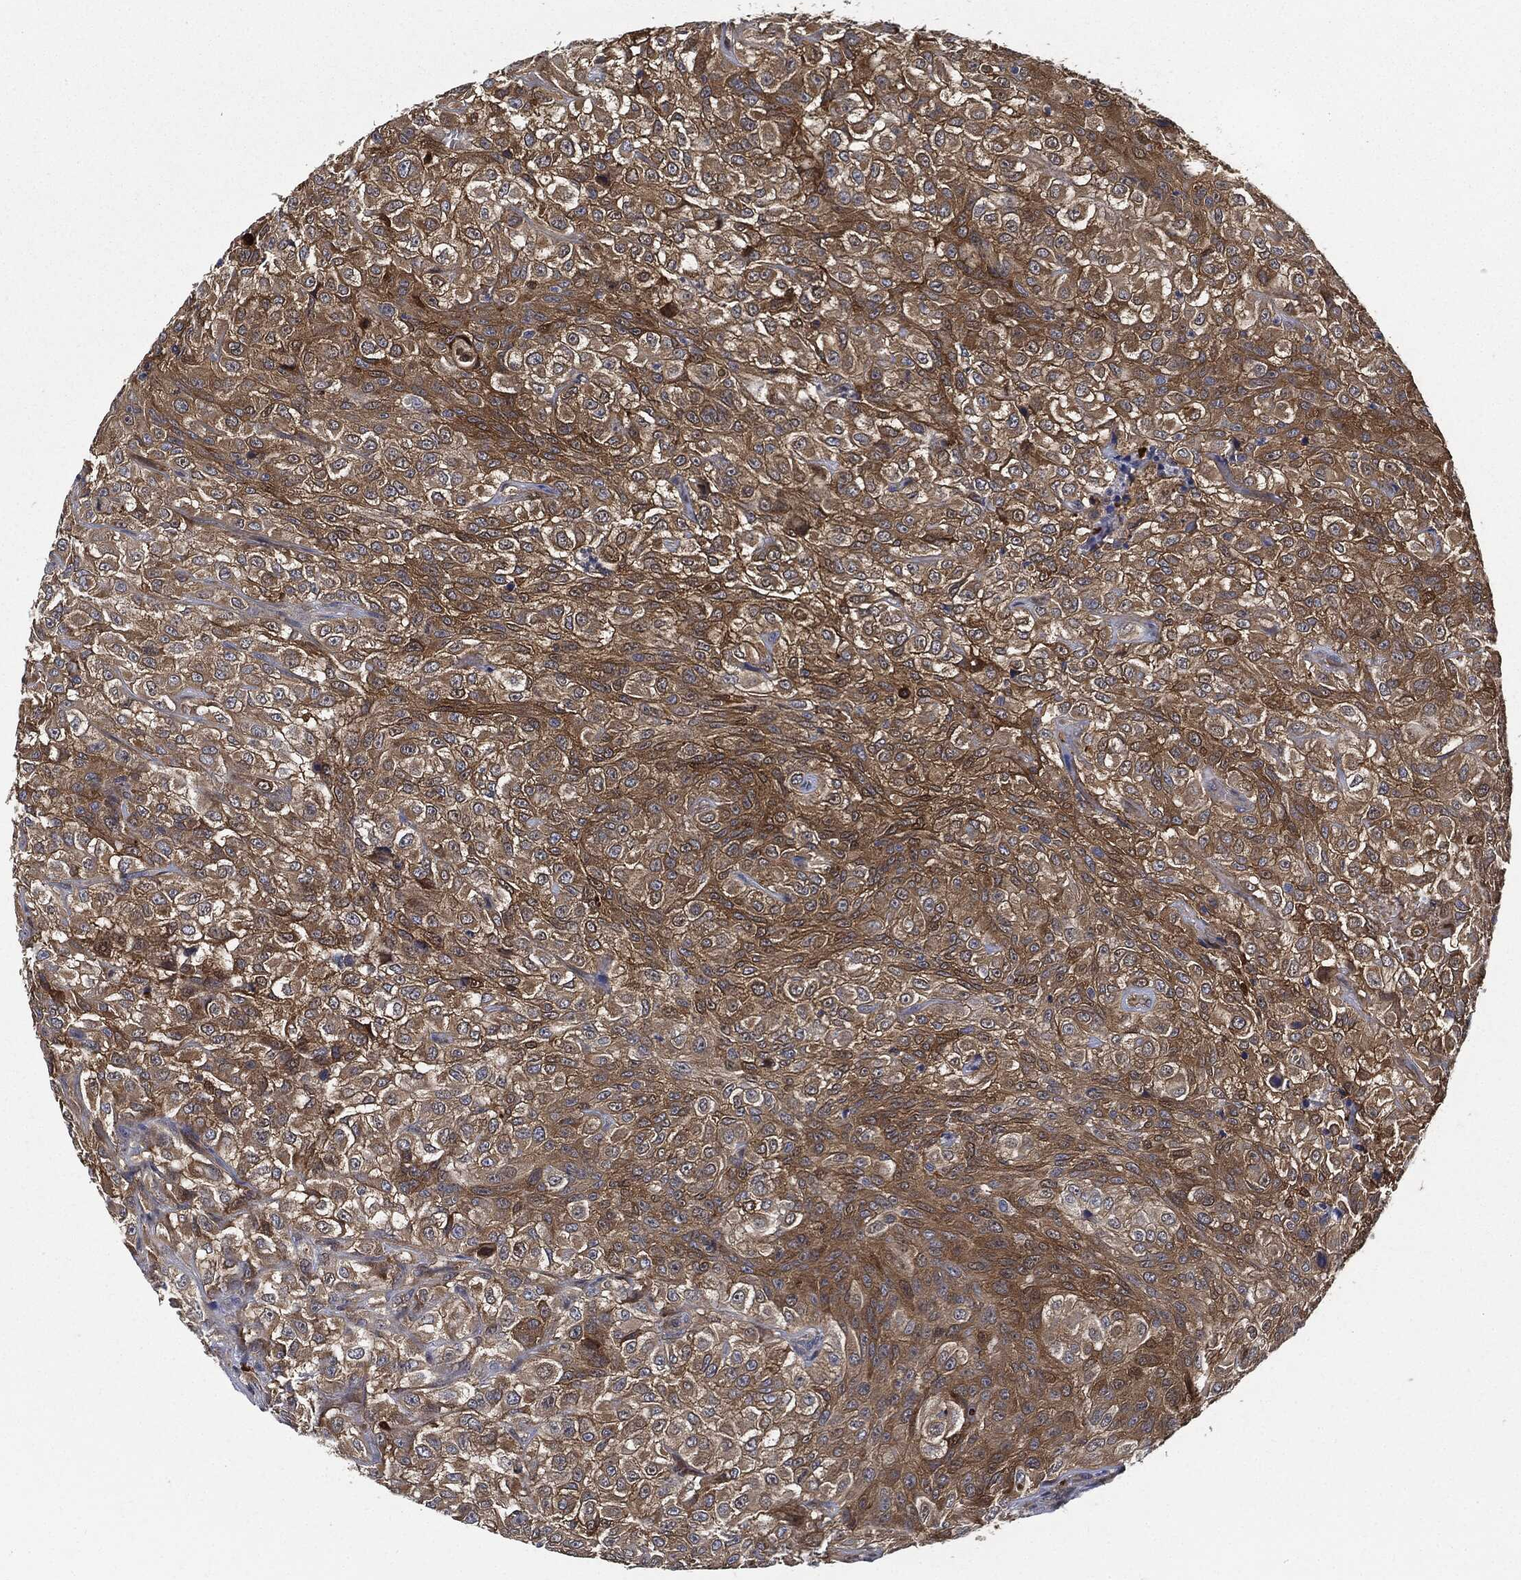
{"staining": {"intensity": "moderate", "quantity": ">75%", "location": "cytoplasmic/membranous"}, "tissue": "urothelial cancer", "cell_type": "Tumor cells", "image_type": "cancer", "snomed": [{"axis": "morphology", "description": "Urothelial carcinoma, High grade"}, {"axis": "topography", "description": "Urinary bladder"}], "caption": "High-grade urothelial carcinoma stained with a brown dye shows moderate cytoplasmic/membranous positive expression in approximately >75% of tumor cells.", "gene": "PRDX2", "patient": {"sex": "male", "age": 56}}